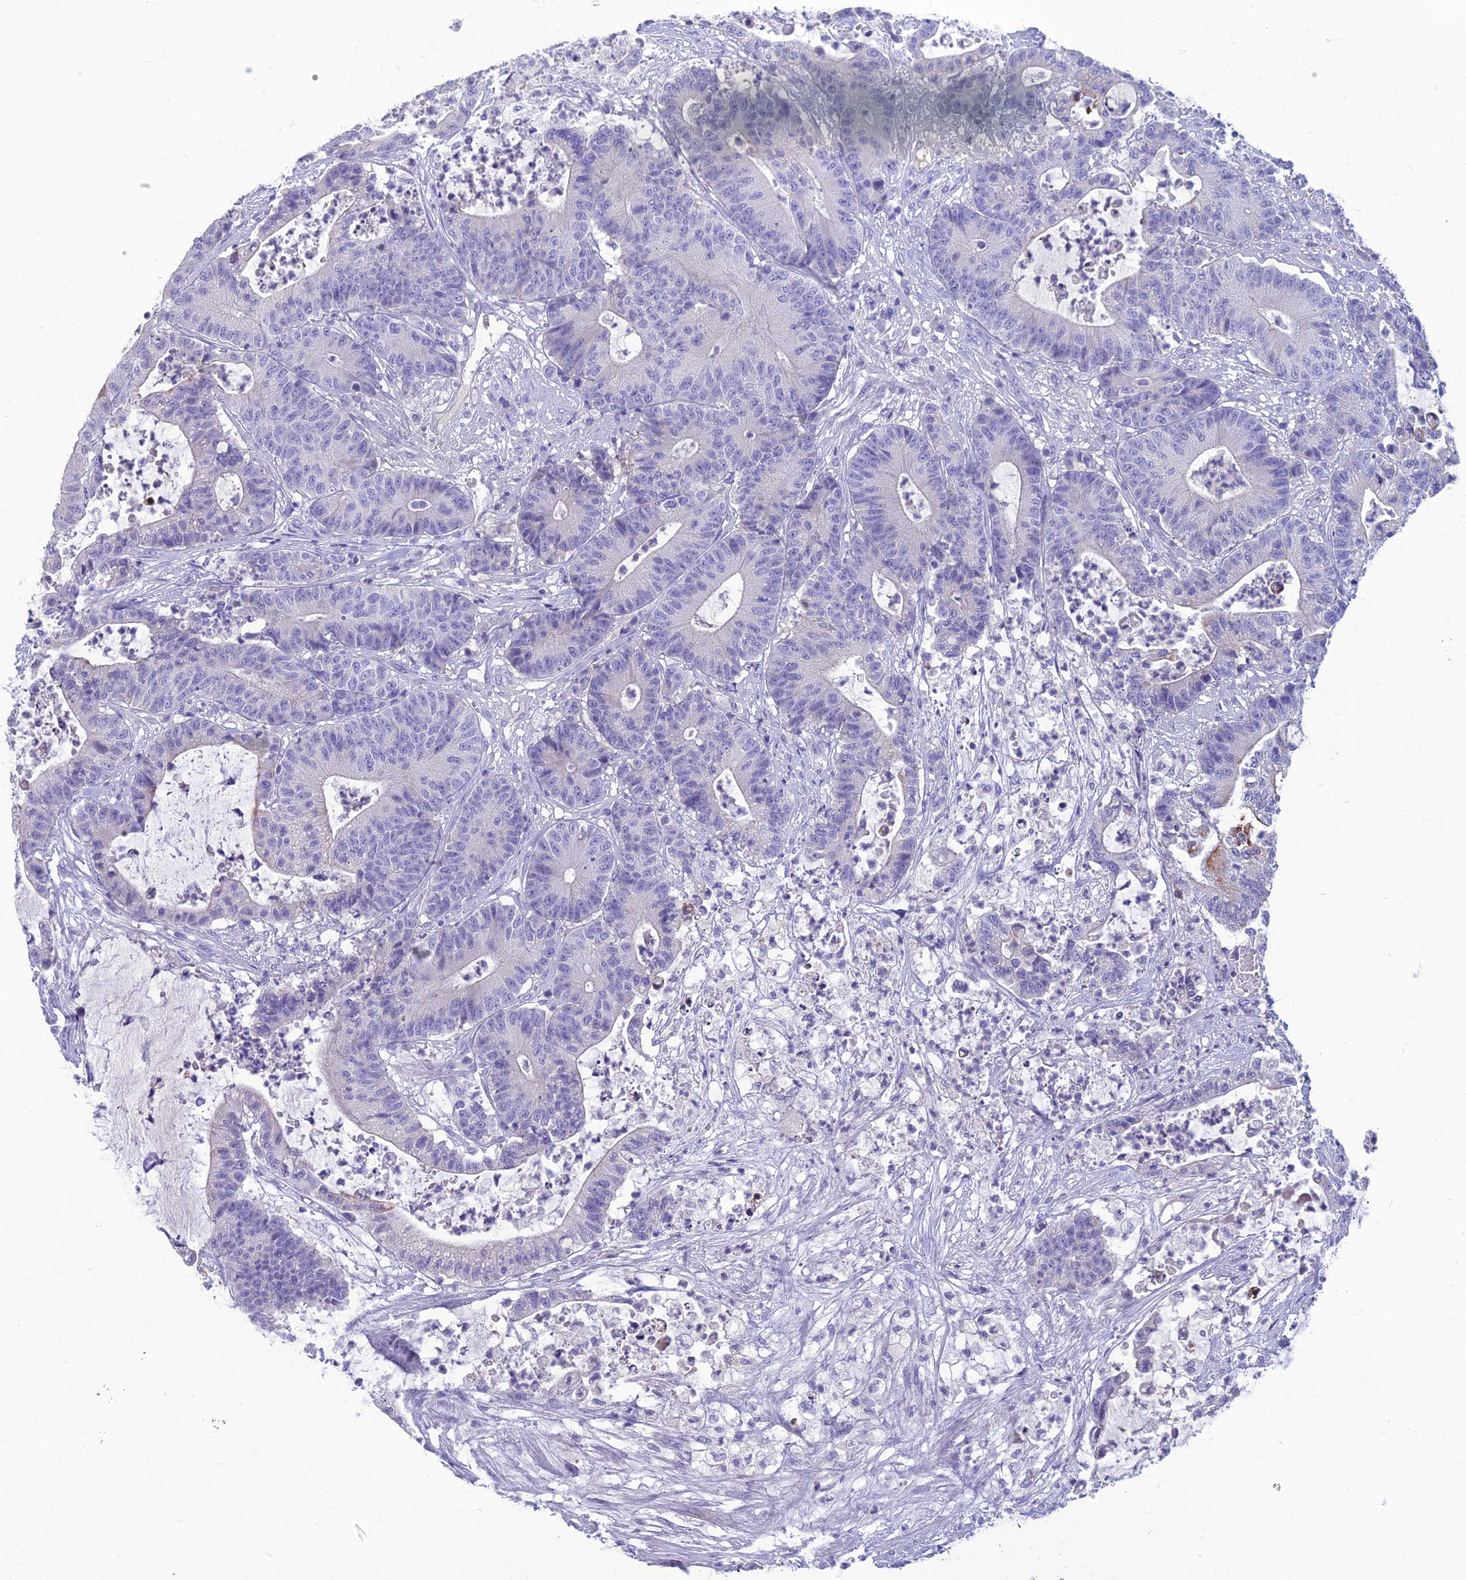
{"staining": {"intensity": "negative", "quantity": "none", "location": "none"}, "tissue": "colorectal cancer", "cell_type": "Tumor cells", "image_type": "cancer", "snomed": [{"axis": "morphology", "description": "Adenocarcinoma, NOS"}, {"axis": "topography", "description": "Colon"}], "caption": "Image shows no protein positivity in tumor cells of colorectal cancer (adenocarcinoma) tissue.", "gene": "SPTLC3", "patient": {"sex": "female", "age": 84}}